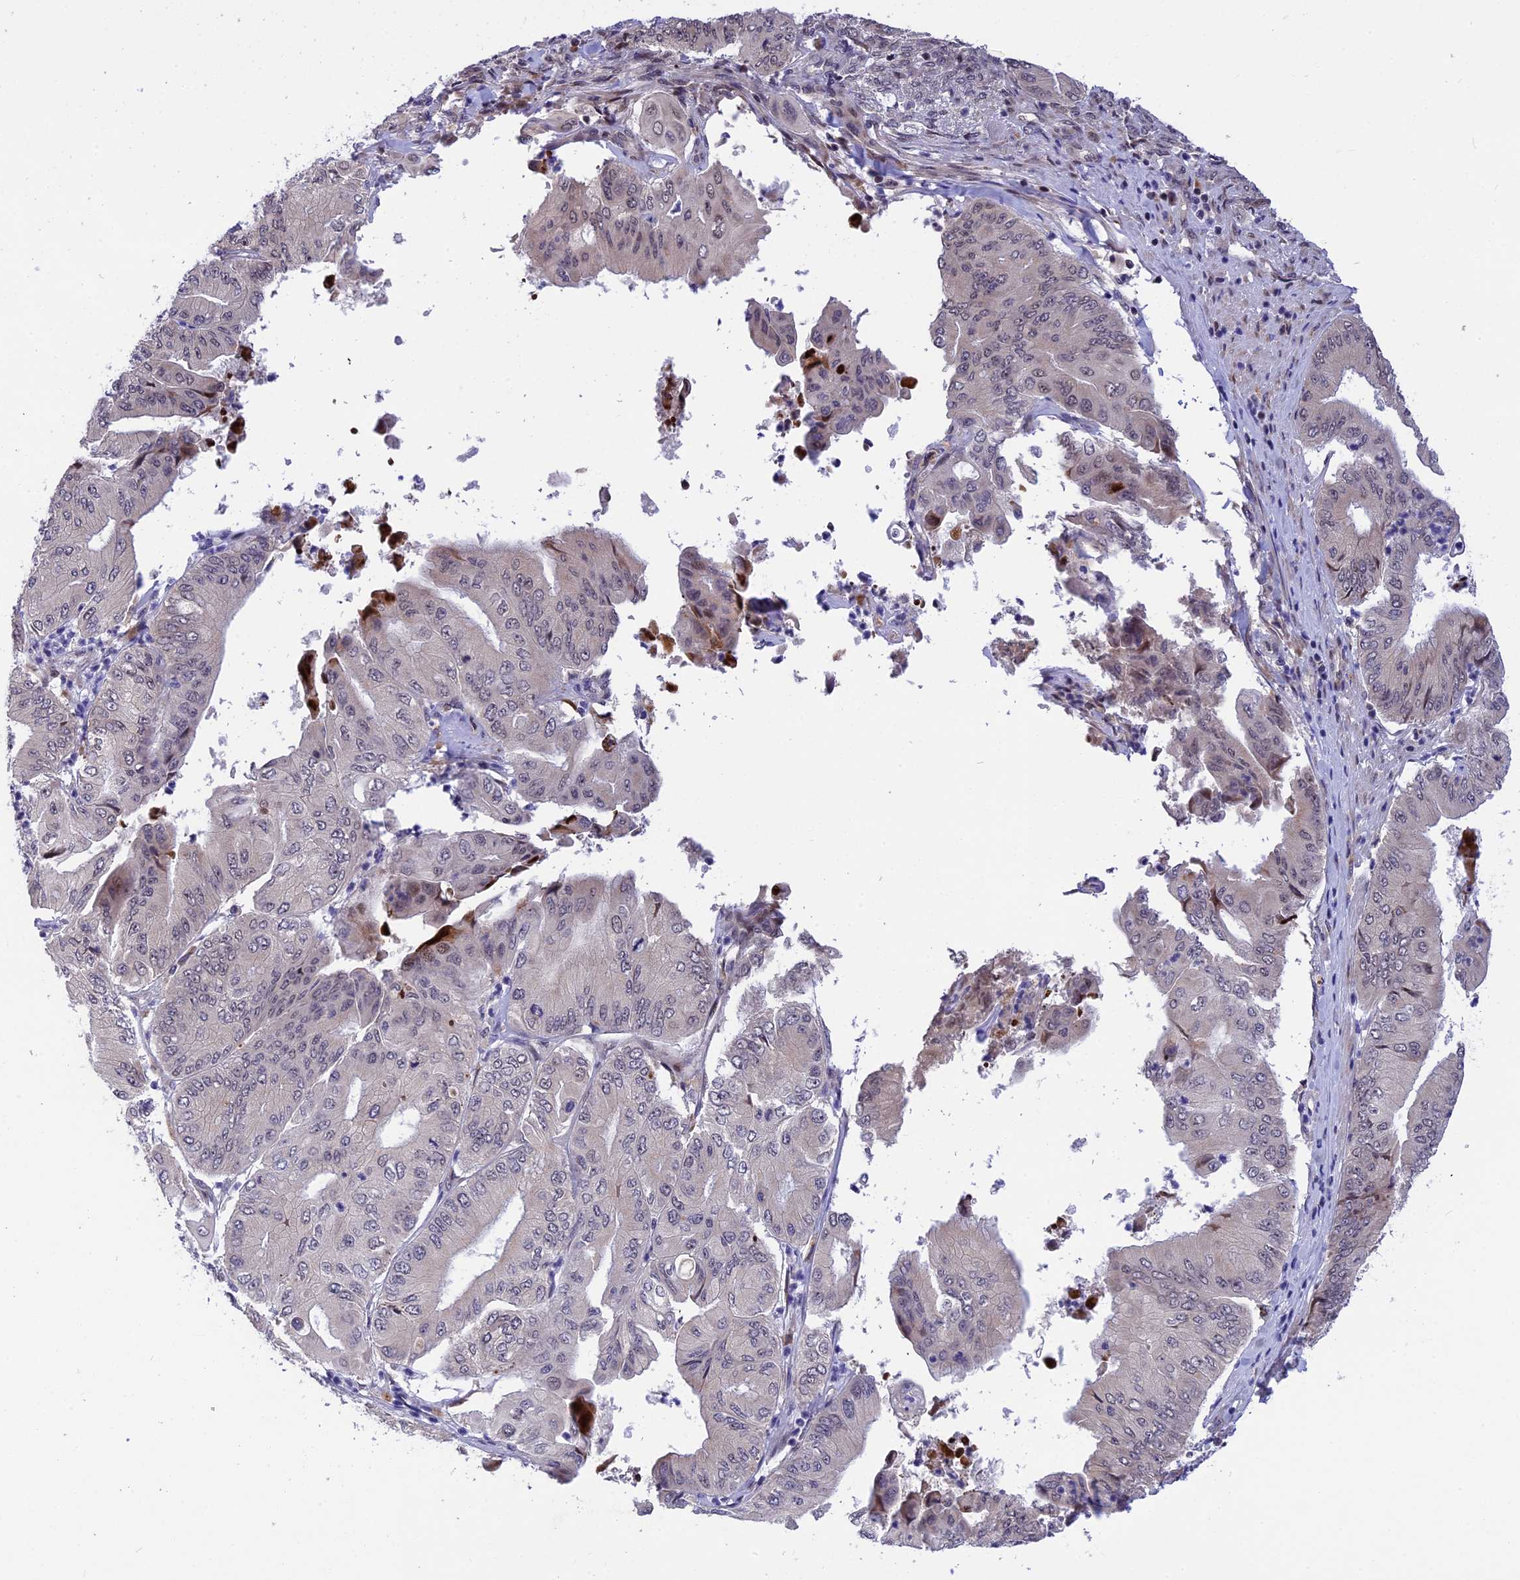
{"staining": {"intensity": "moderate", "quantity": "<25%", "location": "nuclear"}, "tissue": "pancreatic cancer", "cell_type": "Tumor cells", "image_type": "cancer", "snomed": [{"axis": "morphology", "description": "Adenocarcinoma, NOS"}, {"axis": "topography", "description": "Pancreas"}], "caption": "IHC of human pancreatic cancer (adenocarcinoma) reveals low levels of moderate nuclear expression in approximately <25% of tumor cells.", "gene": "POLR2C", "patient": {"sex": "female", "age": 77}}